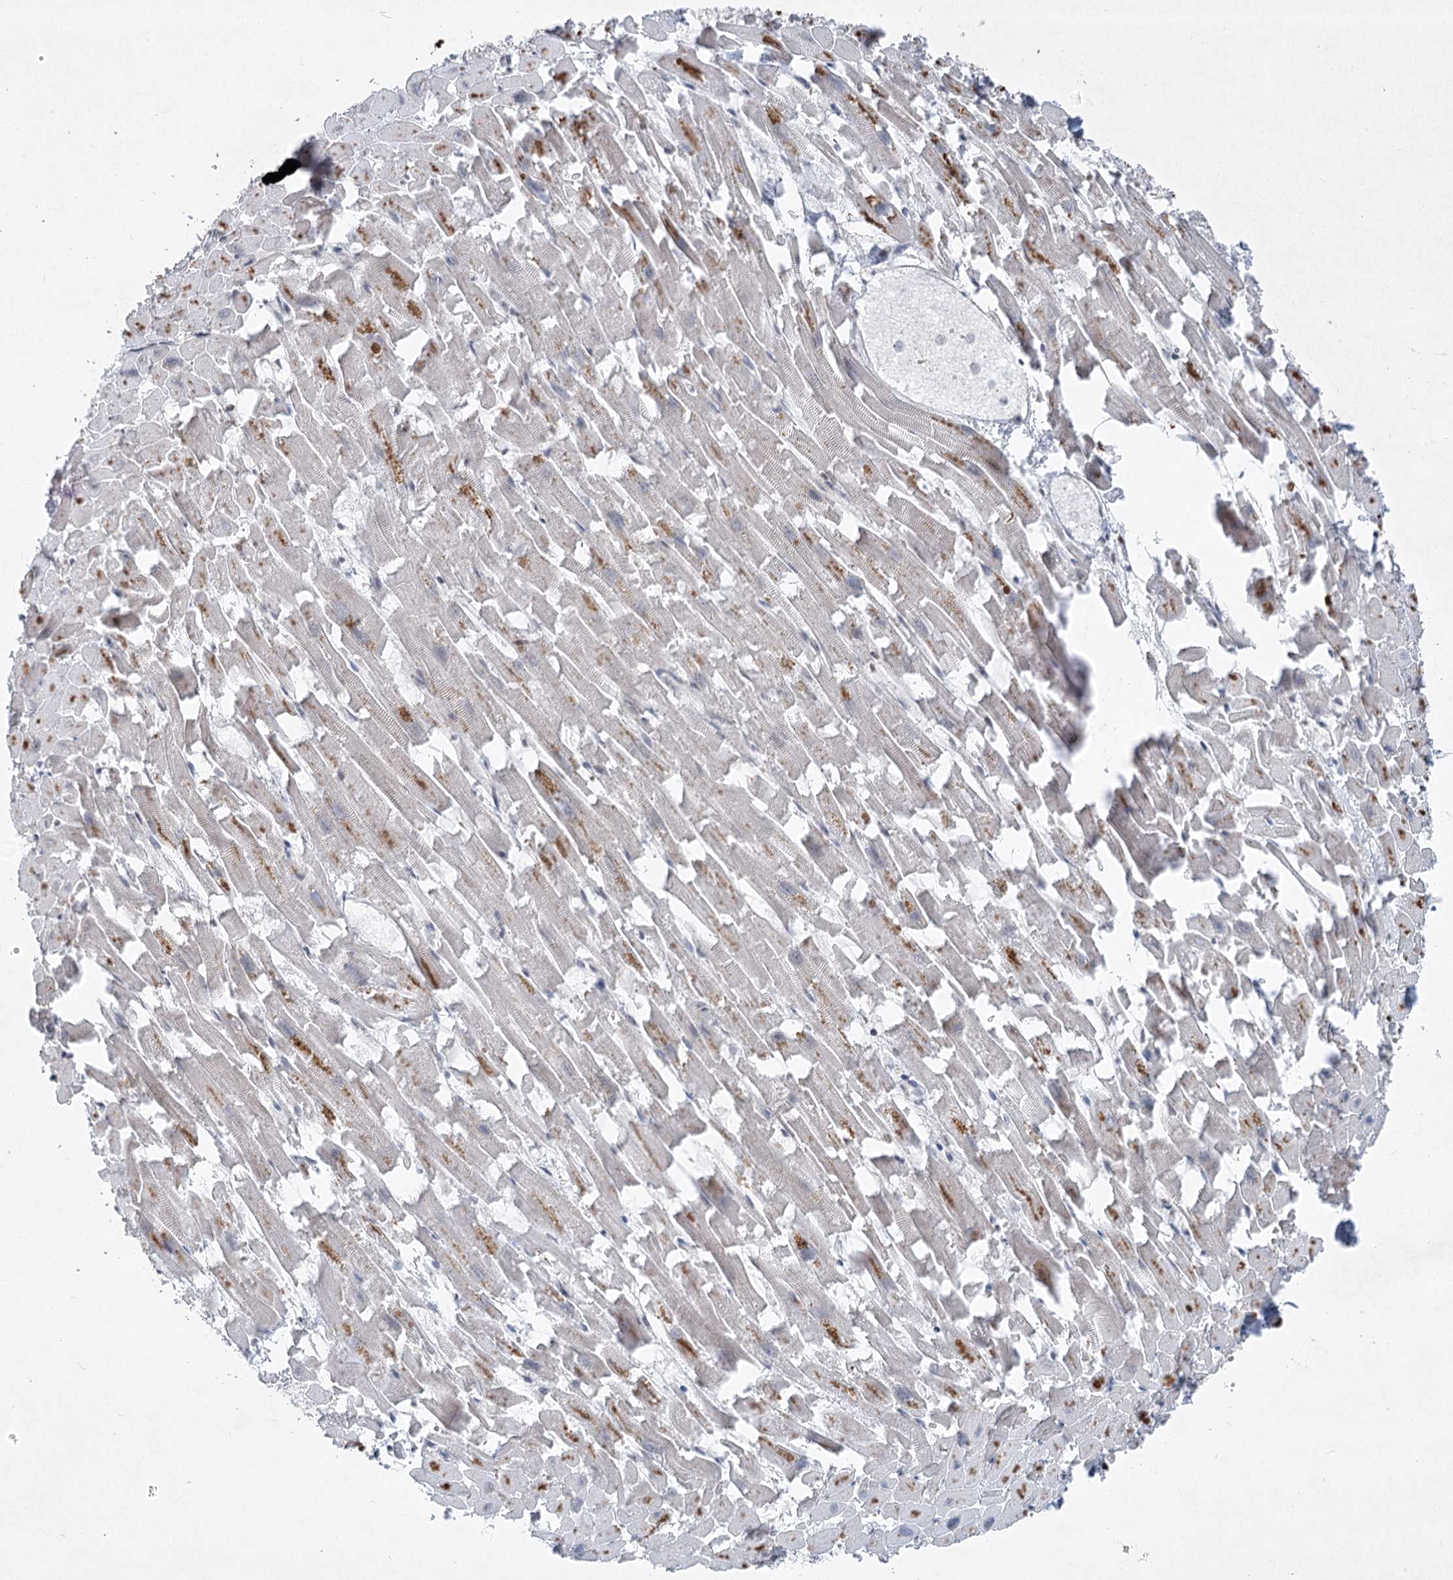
{"staining": {"intensity": "strong", "quantity": "25%-75%", "location": "nuclear"}, "tissue": "heart muscle", "cell_type": "Cardiomyocytes", "image_type": "normal", "snomed": [{"axis": "morphology", "description": "Normal tissue, NOS"}, {"axis": "topography", "description": "Heart"}], "caption": "Immunohistochemical staining of benign heart muscle demonstrates strong nuclear protein positivity in approximately 25%-75% of cardiomyocytes. Nuclei are stained in blue.", "gene": "CGGBP1", "patient": {"sex": "female", "age": 64}}